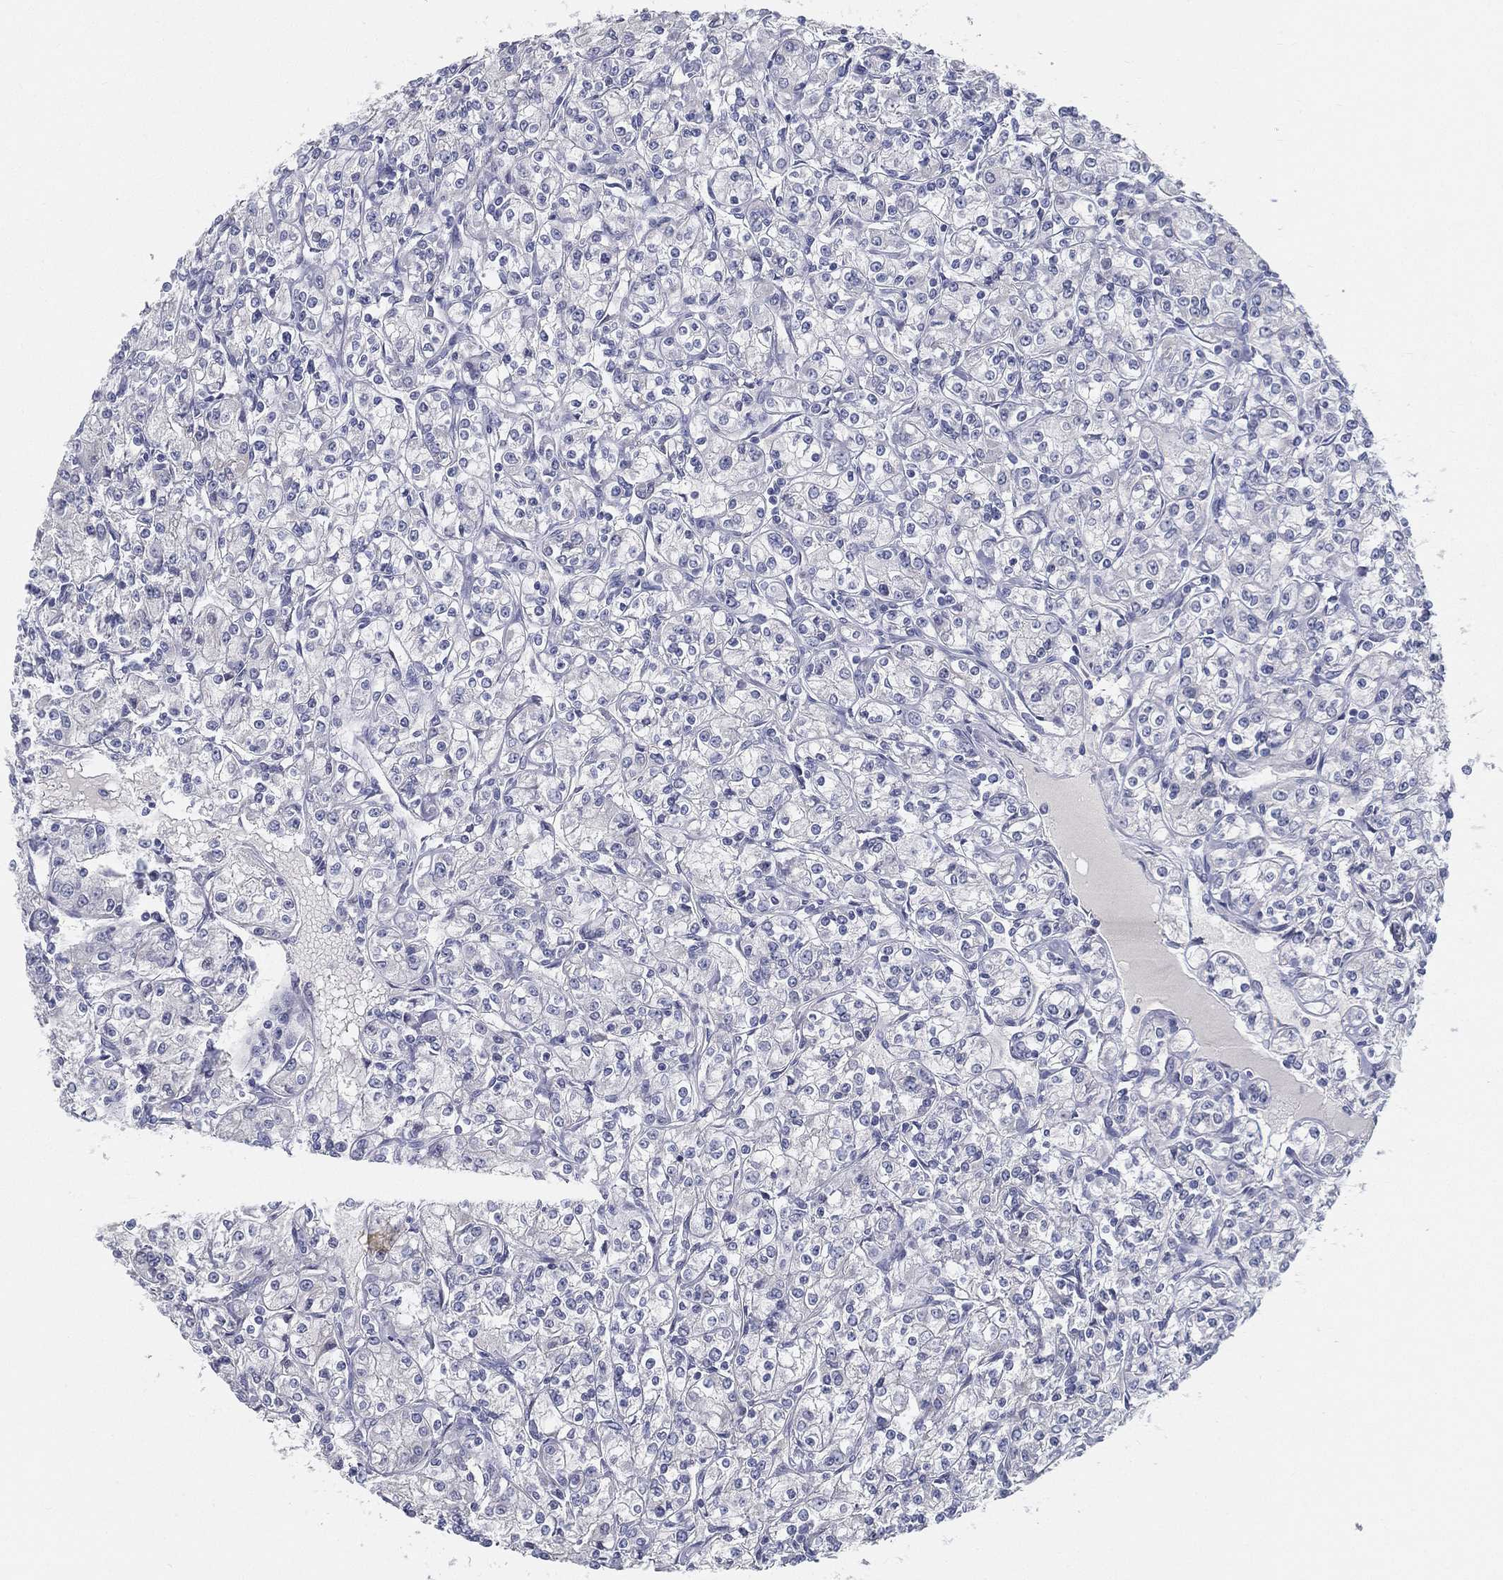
{"staining": {"intensity": "negative", "quantity": "none", "location": "none"}, "tissue": "renal cancer", "cell_type": "Tumor cells", "image_type": "cancer", "snomed": [{"axis": "morphology", "description": "Adenocarcinoma, NOS"}, {"axis": "topography", "description": "Kidney"}], "caption": "Tumor cells show no significant protein staining in renal cancer (adenocarcinoma).", "gene": "STS", "patient": {"sex": "male", "age": 77}}